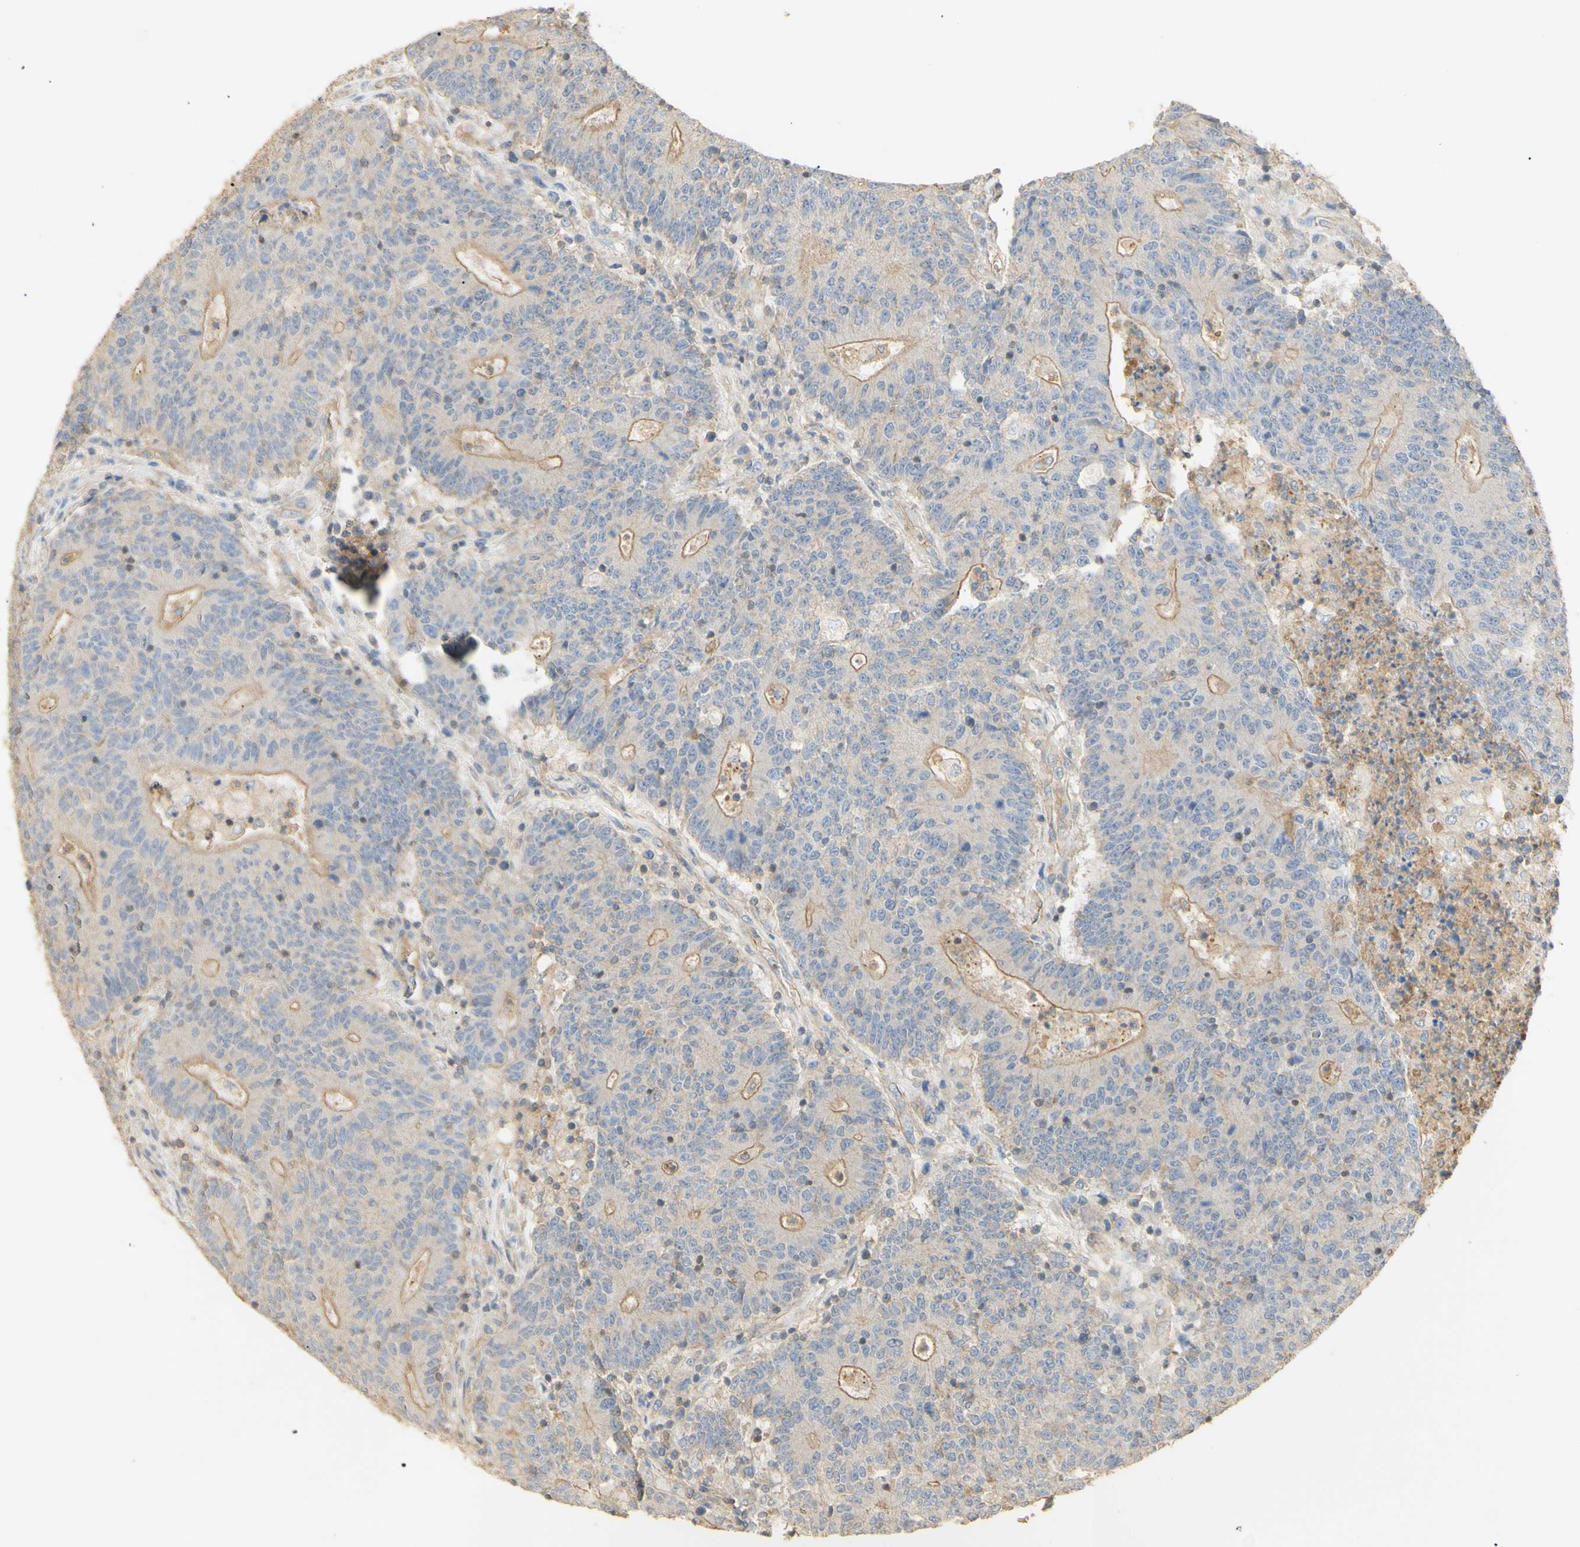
{"staining": {"intensity": "moderate", "quantity": "25%-75%", "location": "cytoplasmic/membranous"}, "tissue": "colorectal cancer", "cell_type": "Tumor cells", "image_type": "cancer", "snomed": [{"axis": "morphology", "description": "Normal tissue, NOS"}, {"axis": "morphology", "description": "Adenocarcinoma, NOS"}, {"axis": "topography", "description": "Colon"}], "caption": "The photomicrograph exhibits a brown stain indicating the presence of a protein in the cytoplasmic/membranous of tumor cells in colorectal cancer.", "gene": "KCNE4", "patient": {"sex": "female", "age": 75}}